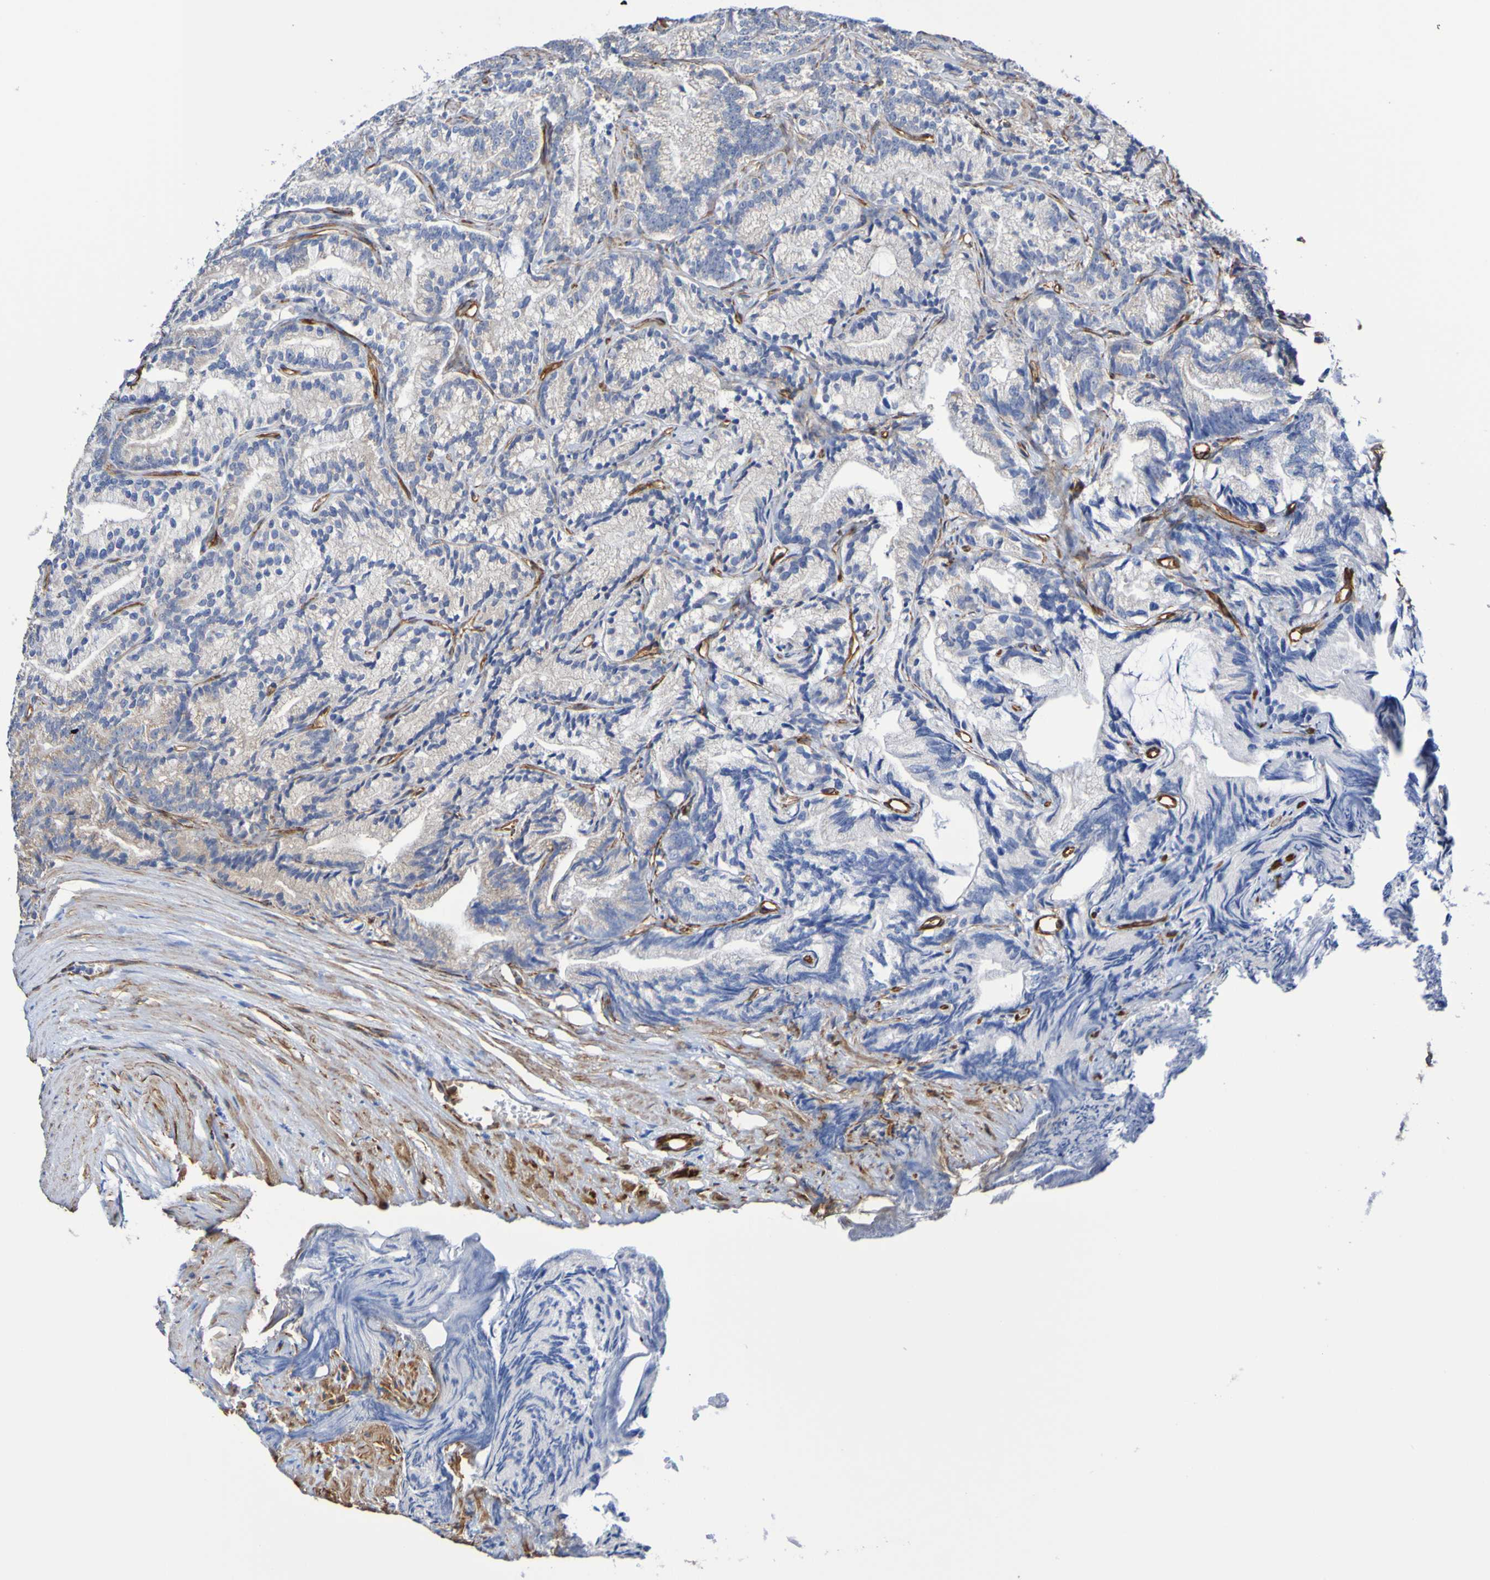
{"staining": {"intensity": "weak", "quantity": "<25%", "location": "cytoplasmic/membranous"}, "tissue": "prostate cancer", "cell_type": "Tumor cells", "image_type": "cancer", "snomed": [{"axis": "morphology", "description": "Adenocarcinoma, Low grade"}, {"axis": "topography", "description": "Prostate"}], "caption": "The immunohistochemistry (IHC) micrograph has no significant staining in tumor cells of prostate cancer tissue.", "gene": "ELMOD3", "patient": {"sex": "male", "age": 89}}